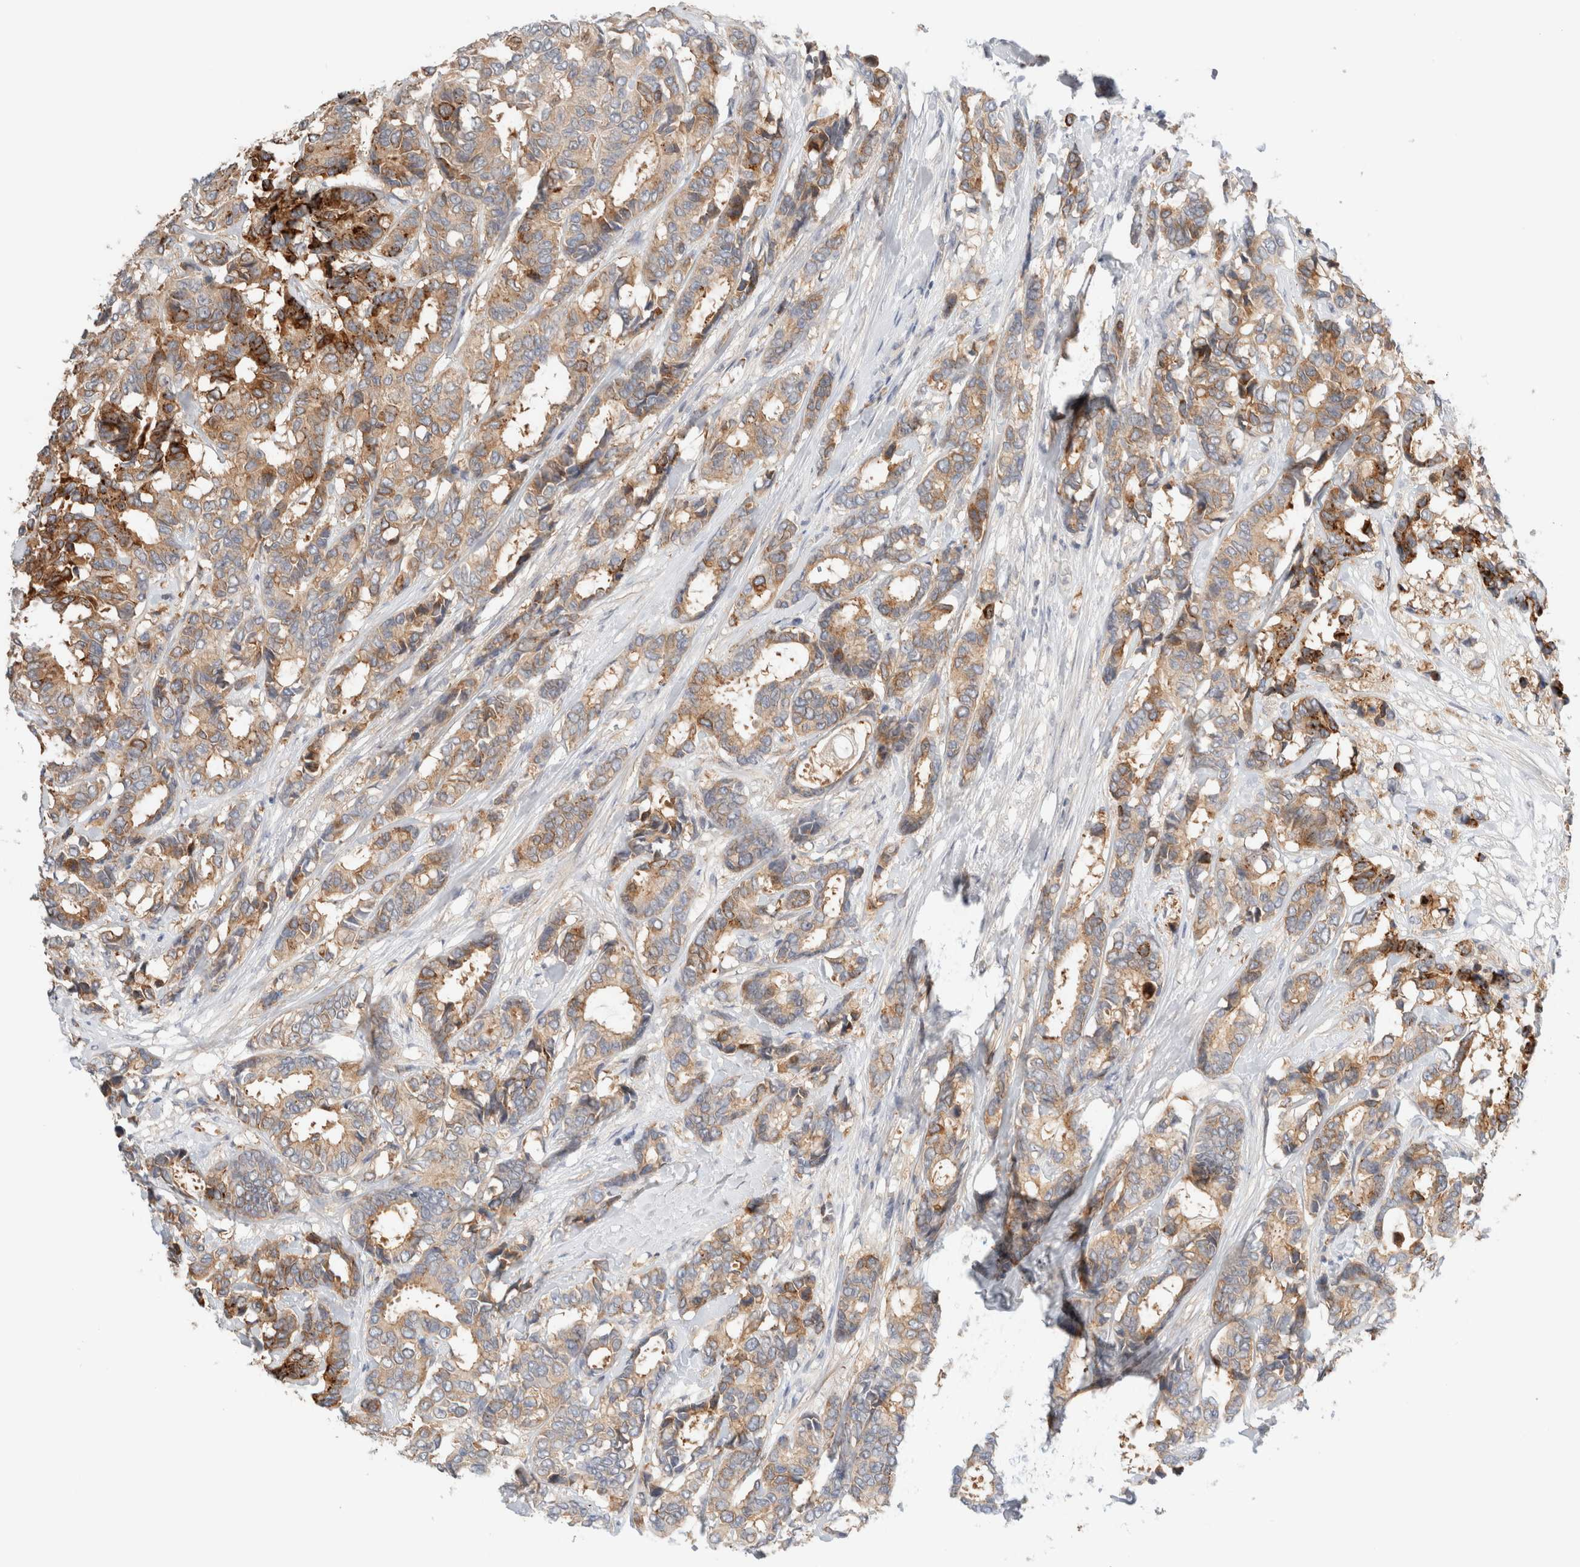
{"staining": {"intensity": "moderate", "quantity": ">75%", "location": "cytoplasmic/membranous"}, "tissue": "breast cancer", "cell_type": "Tumor cells", "image_type": "cancer", "snomed": [{"axis": "morphology", "description": "Duct carcinoma"}, {"axis": "topography", "description": "Breast"}], "caption": "Immunohistochemistry (IHC) of intraductal carcinoma (breast) exhibits medium levels of moderate cytoplasmic/membranous expression in approximately >75% of tumor cells.", "gene": "SDR16C5", "patient": {"sex": "female", "age": 87}}